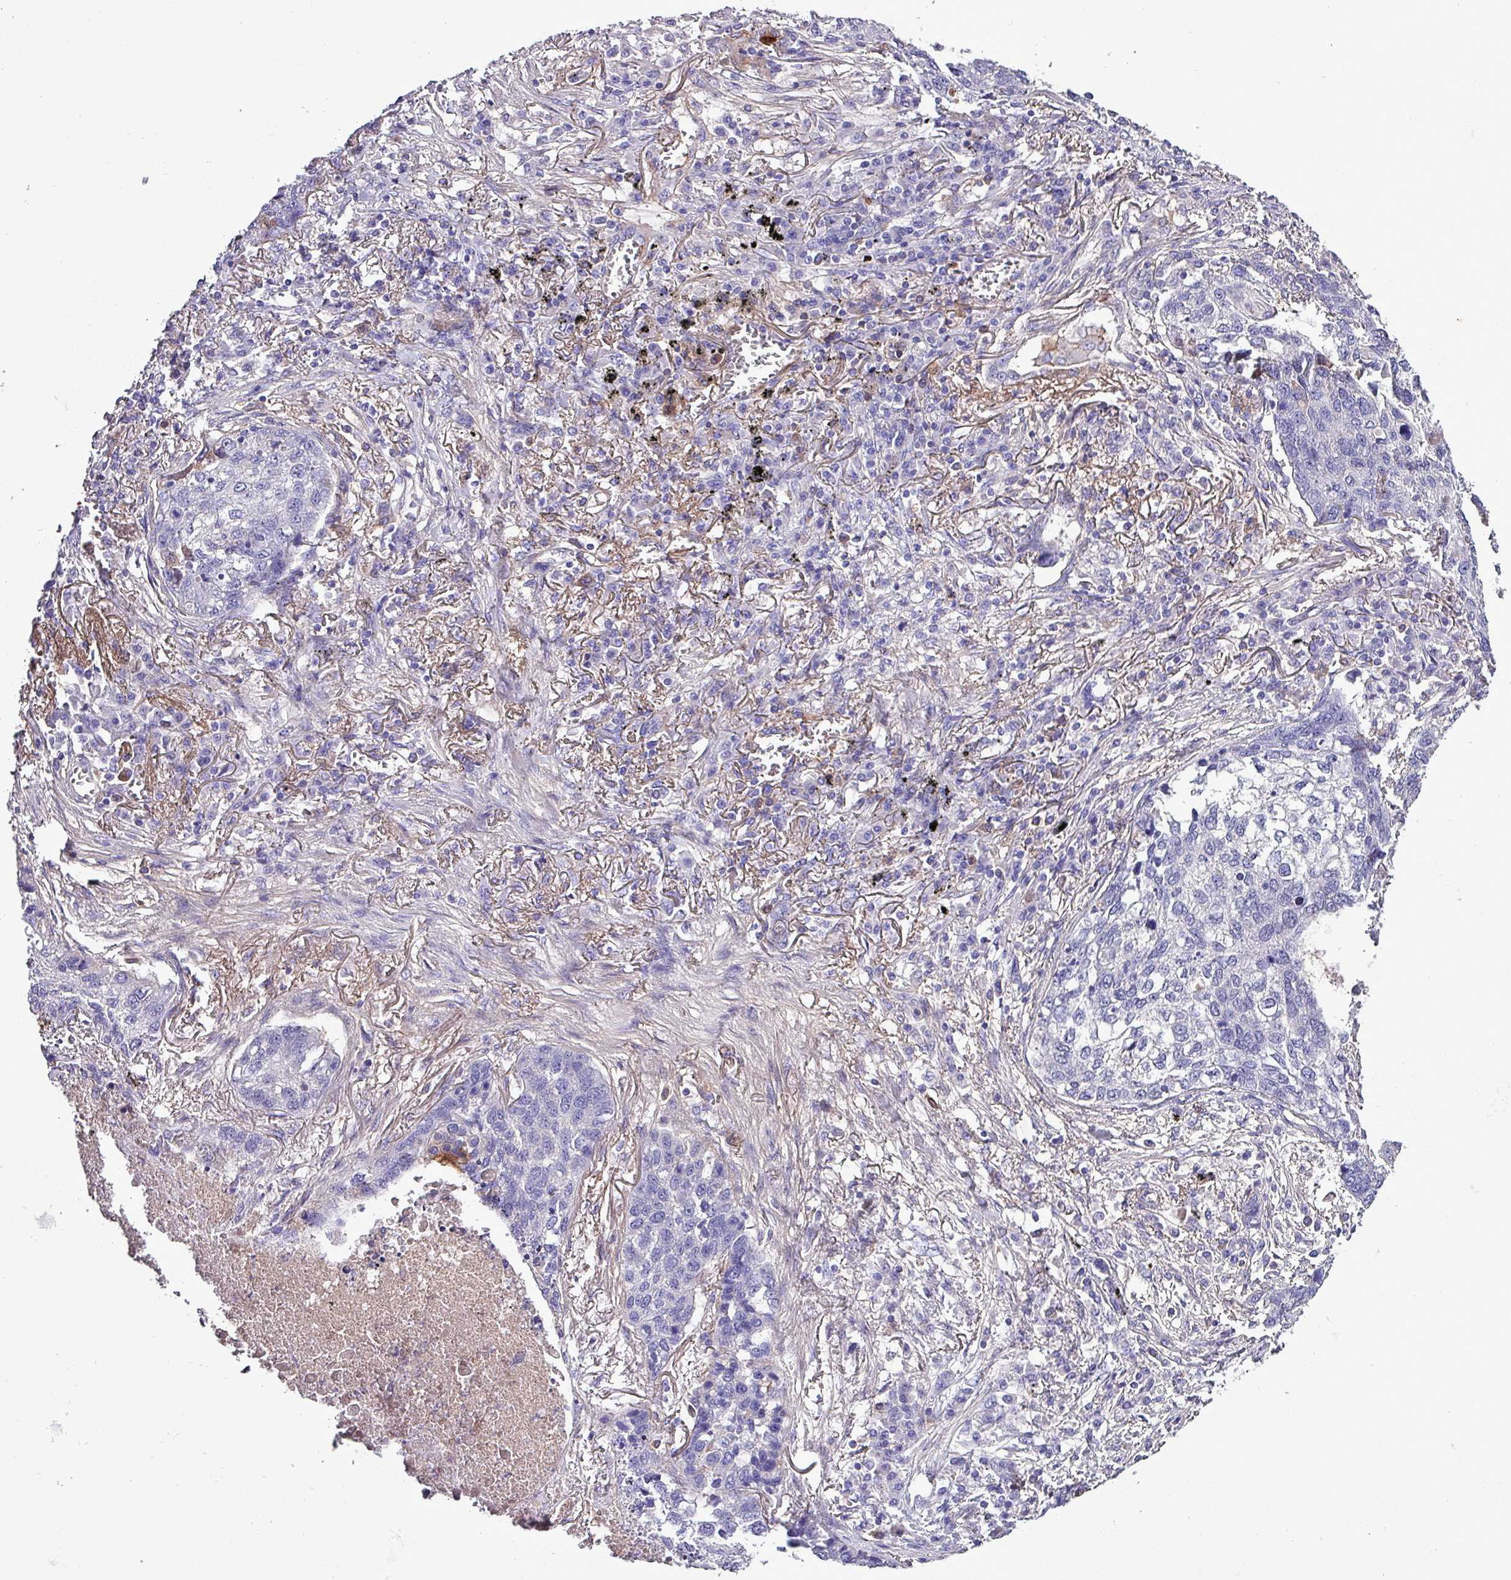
{"staining": {"intensity": "negative", "quantity": "none", "location": "none"}, "tissue": "lung cancer", "cell_type": "Tumor cells", "image_type": "cancer", "snomed": [{"axis": "morphology", "description": "Squamous cell carcinoma, NOS"}, {"axis": "topography", "description": "Lung"}], "caption": "Immunohistochemistry photomicrograph of lung cancer (squamous cell carcinoma) stained for a protein (brown), which reveals no positivity in tumor cells.", "gene": "HP", "patient": {"sex": "female", "age": 63}}